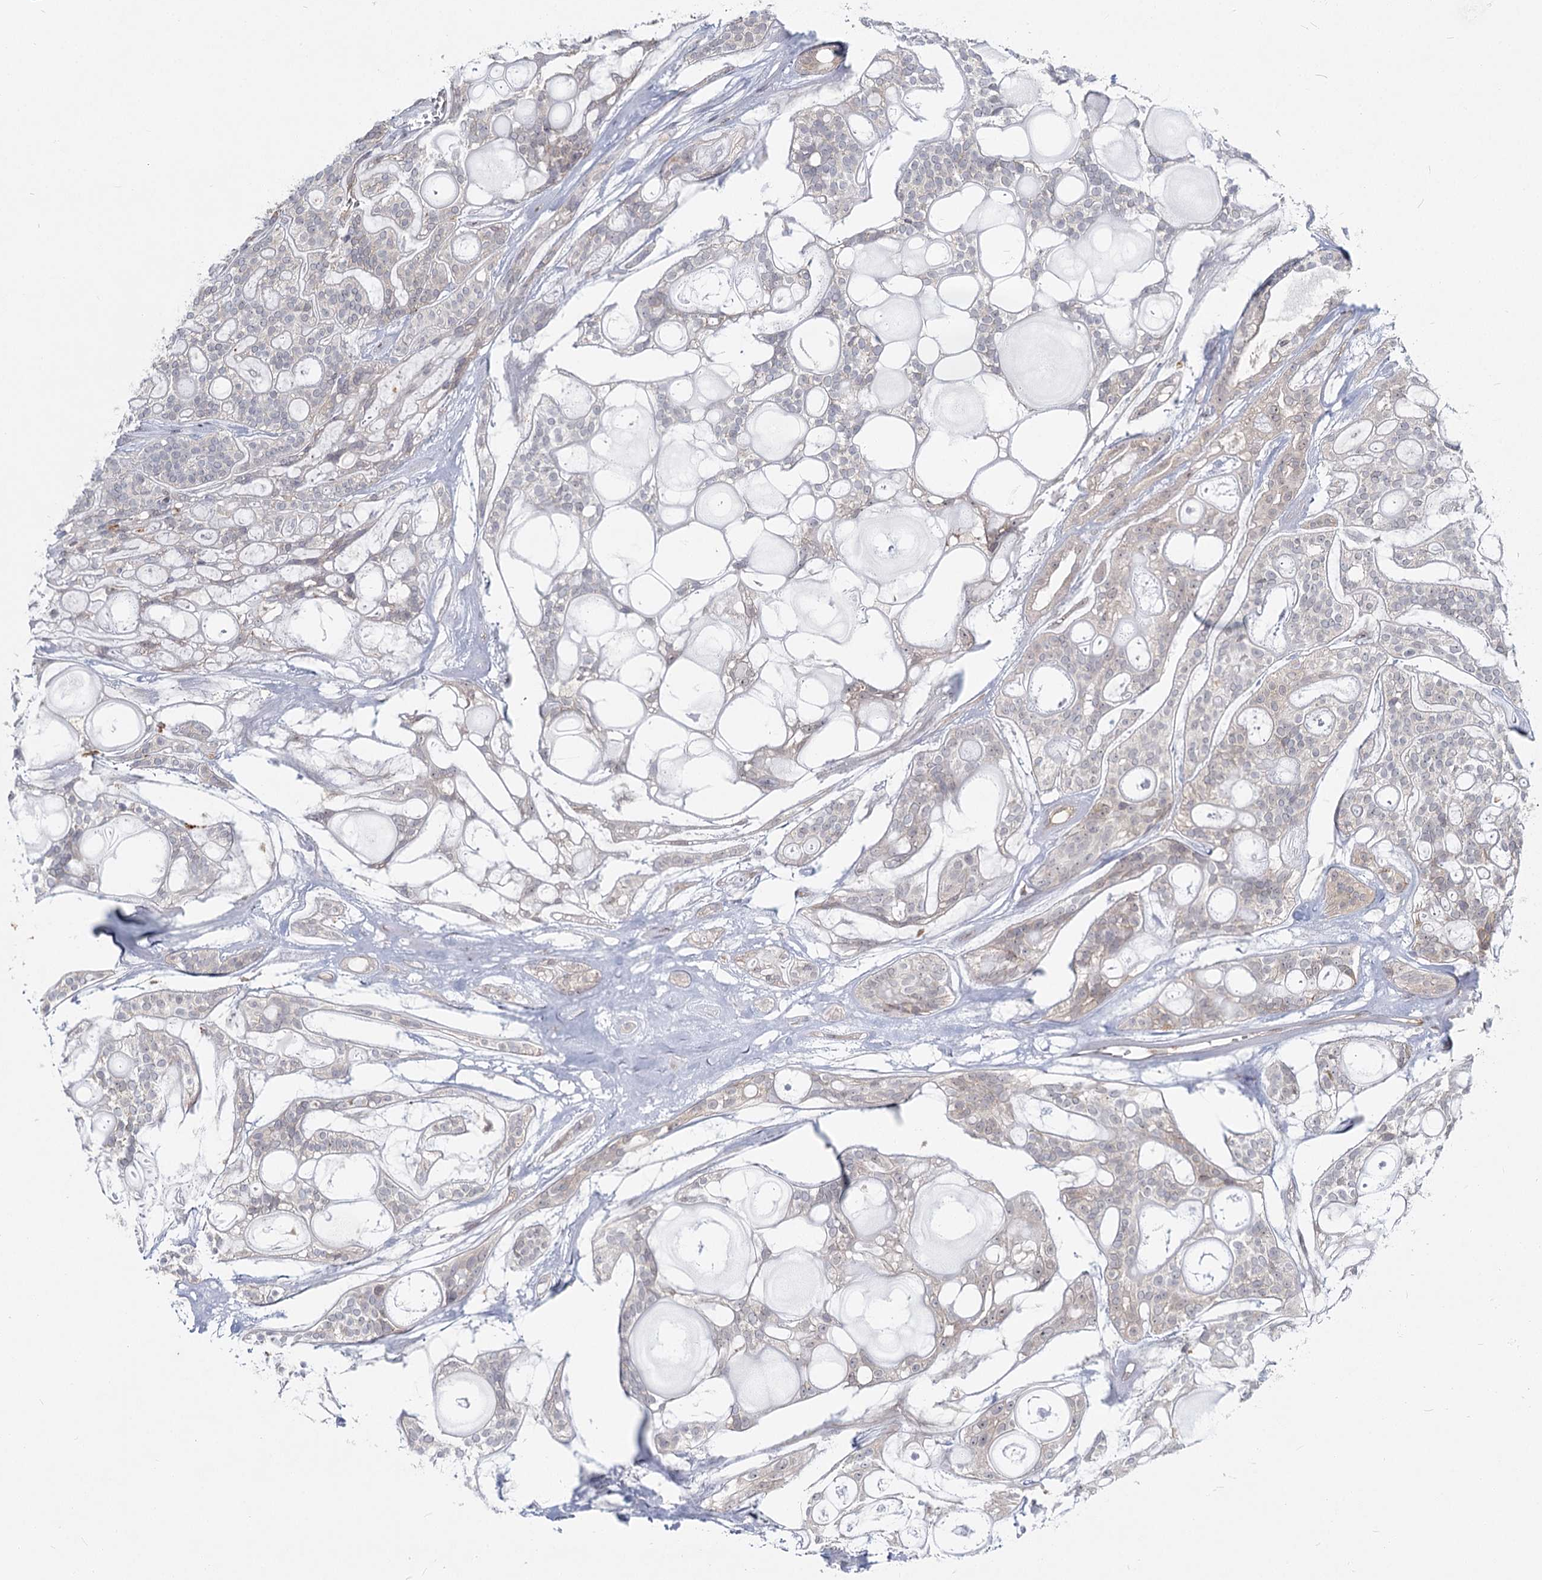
{"staining": {"intensity": "negative", "quantity": "none", "location": "none"}, "tissue": "head and neck cancer", "cell_type": "Tumor cells", "image_type": "cancer", "snomed": [{"axis": "morphology", "description": "Adenocarcinoma, NOS"}, {"axis": "topography", "description": "Head-Neck"}], "caption": "High power microscopy histopathology image of an immunohistochemistry histopathology image of head and neck cancer, revealing no significant expression in tumor cells. (Immunohistochemistry, brightfield microscopy, high magnification).", "gene": "THNSL1", "patient": {"sex": "male", "age": 66}}